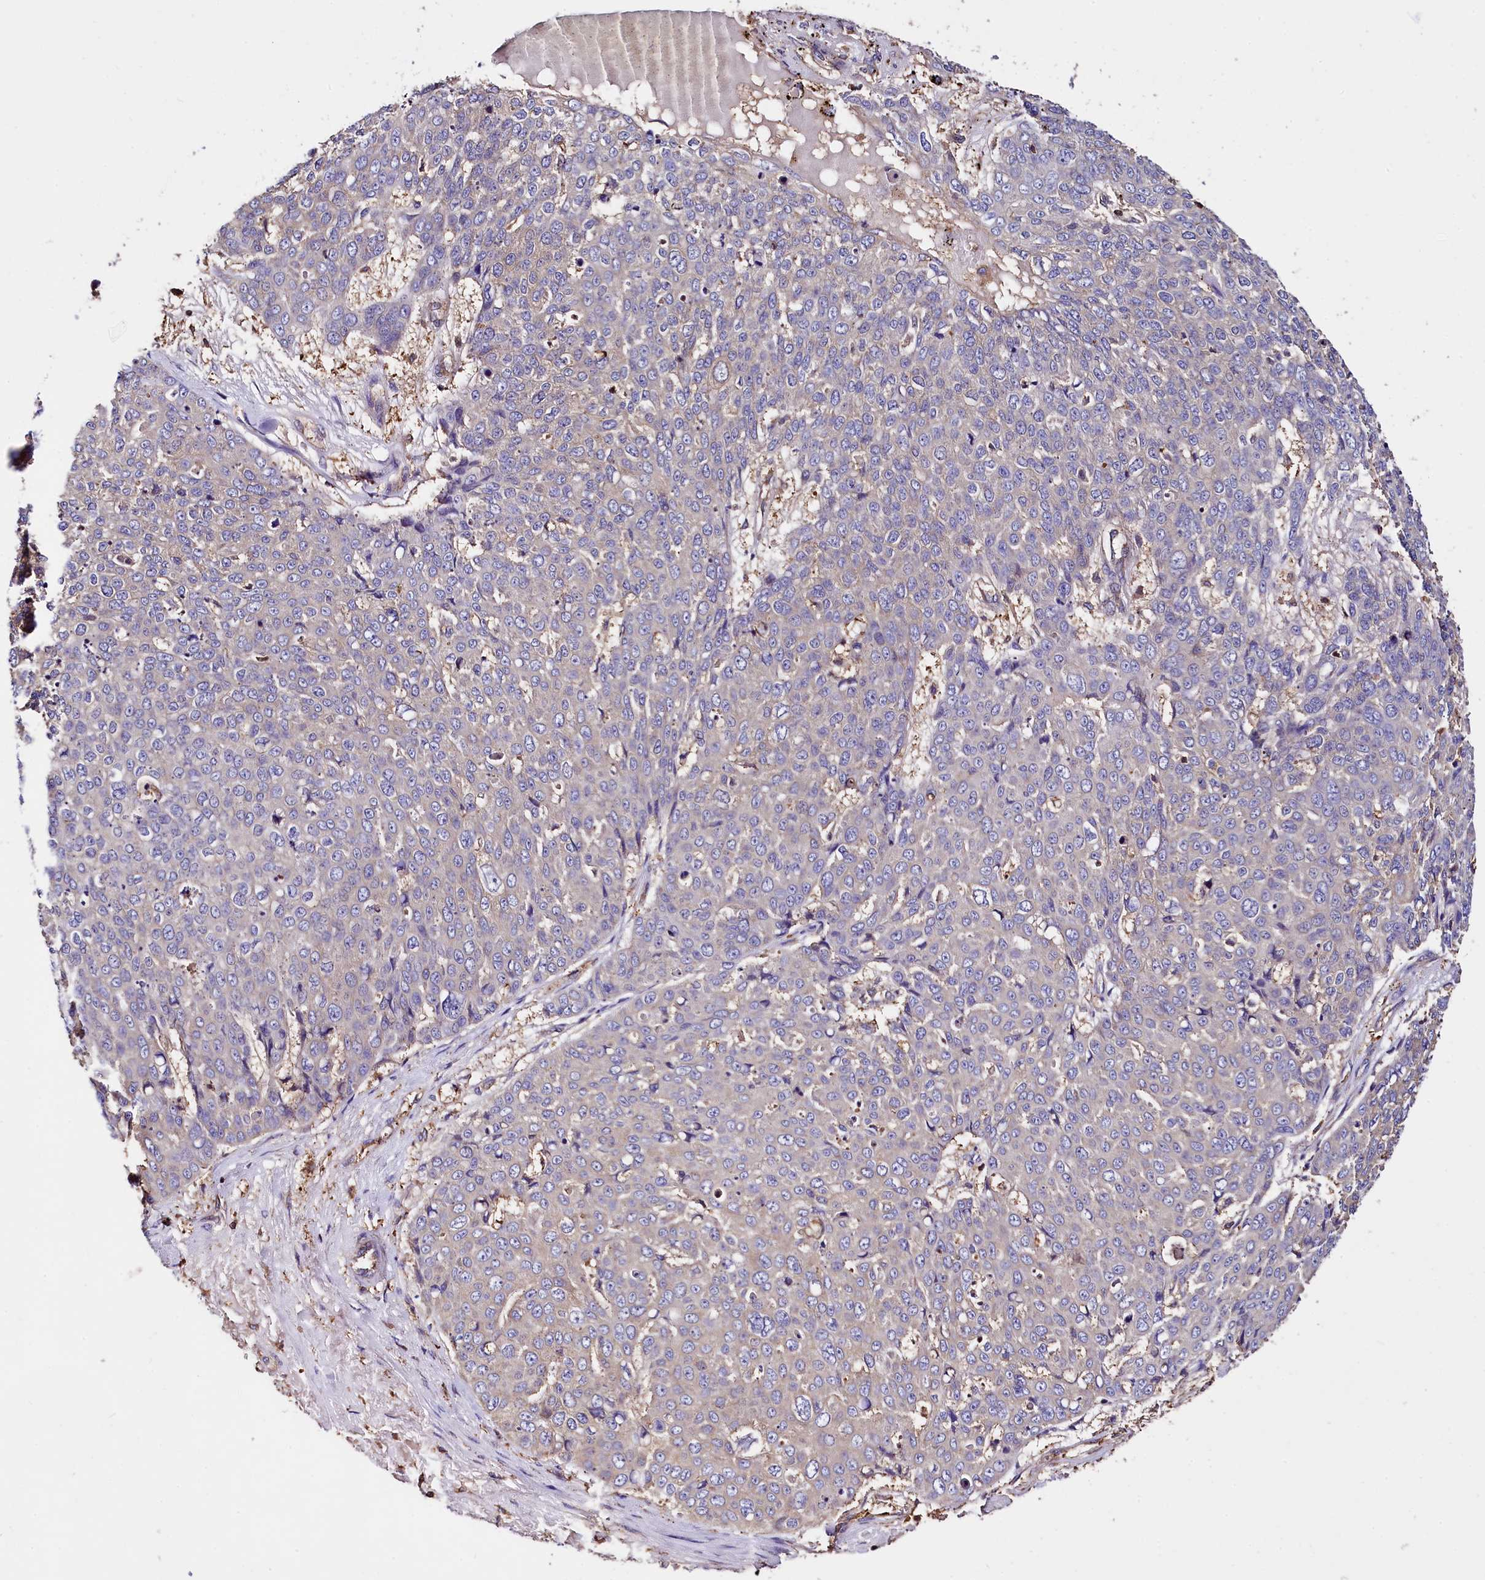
{"staining": {"intensity": "negative", "quantity": "none", "location": "none"}, "tissue": "skin cancer", "cell_type": "Tumor cells", "image_type": "cancer", "snomed": [{"axis": "morphology", "description": "Squamous cell carcinoma, NOS"}, {"axis": "topography", "description": "Skin"}], "caption": "Protein analysis of skin cancer (squamous cell carcinoma) displays no significant expression in tumor cells. (DAB immunohistochemistry, high magnification).", "gene": "RARS2", "patient": {"sex": "male", "age": 71}}